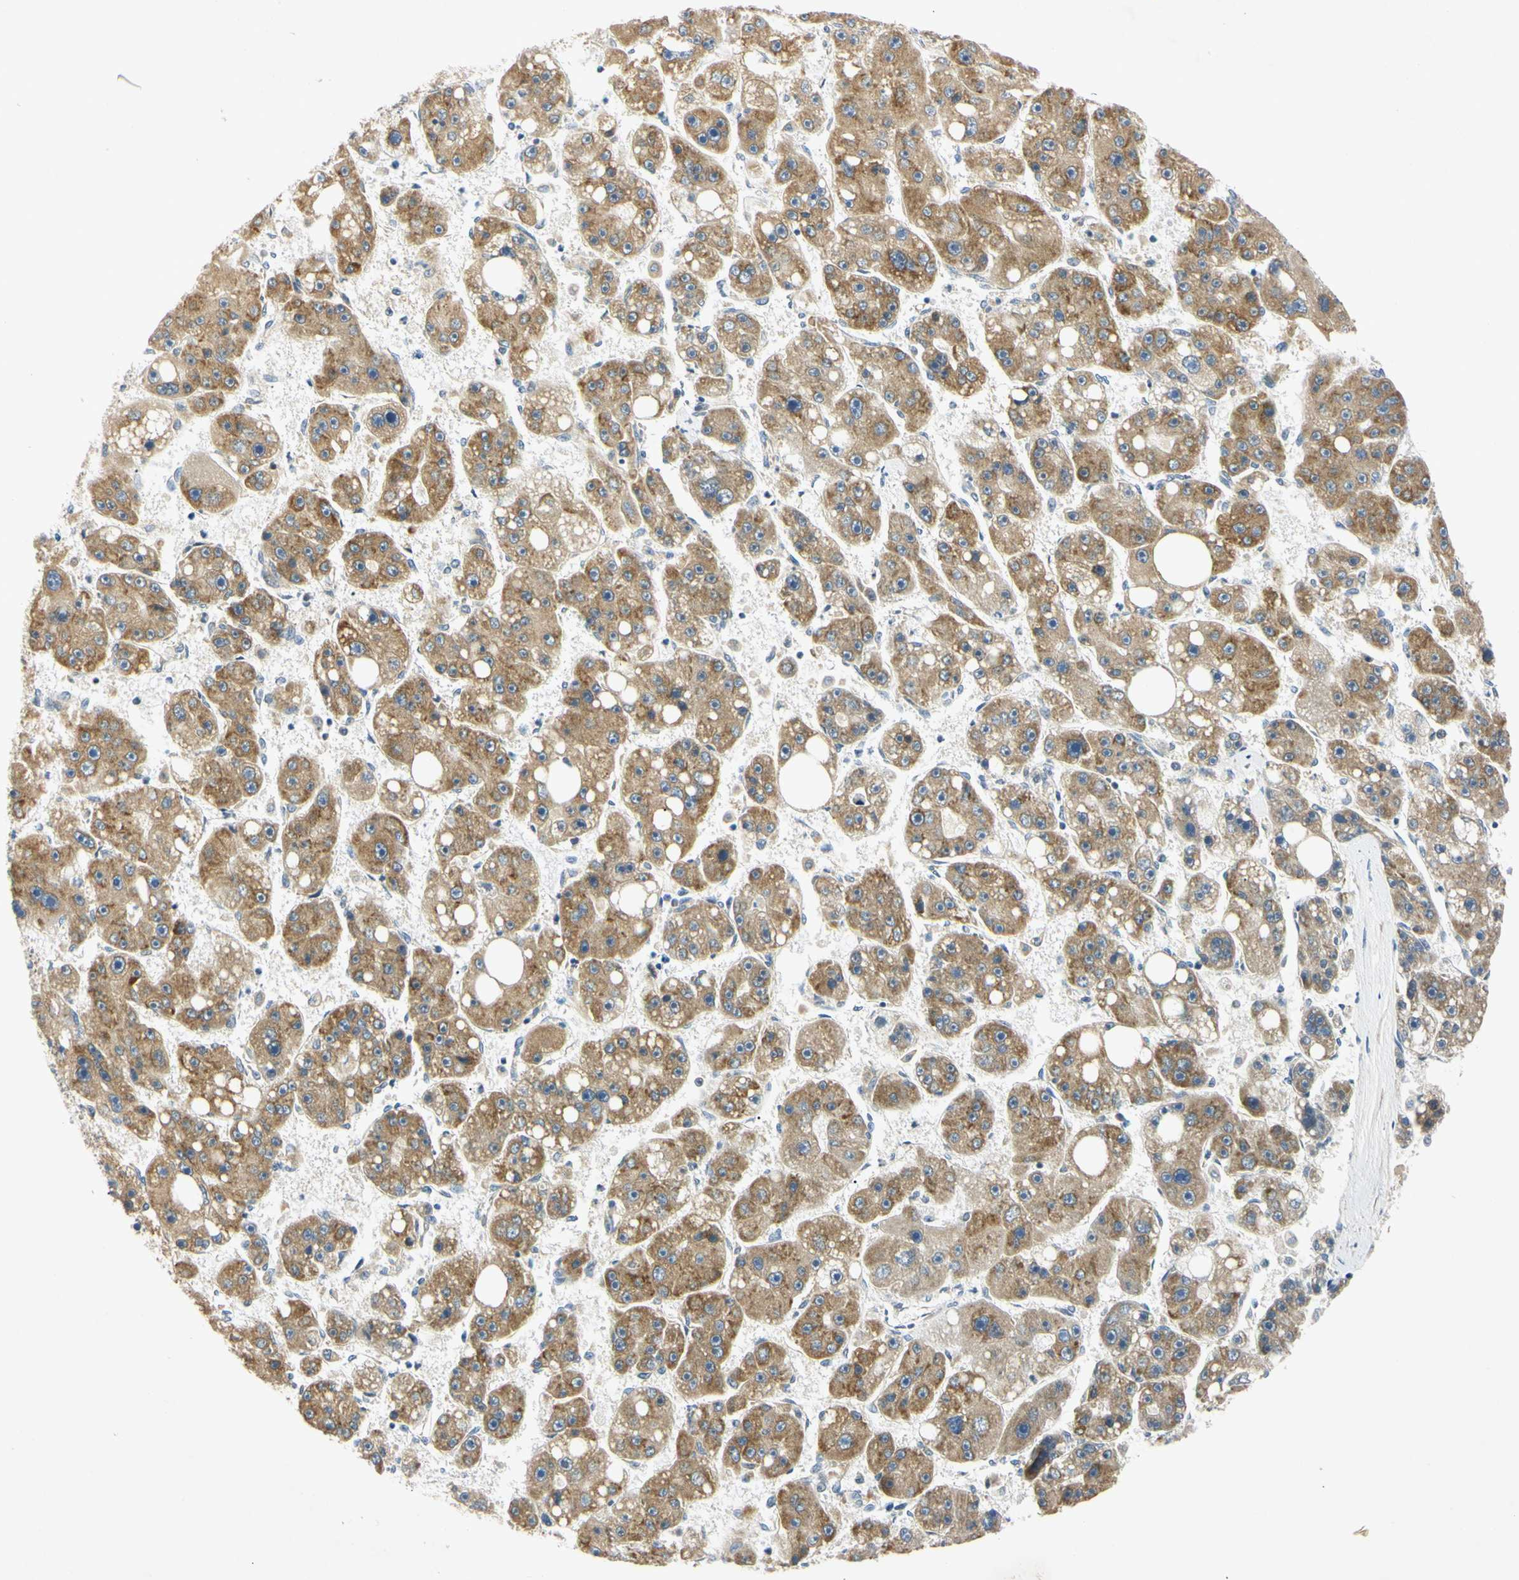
{"staining": {"intensity": "moderate", "quantity": ">75%", "location": "cytoplasmic/membranous"}, "tissue": "liver cancer", "cell_type": "Tumor cells", "image_type": "cancer", "snomed": [{"axis": "morphology", "description": "Carcinoma, Hepatocellular, NOS"}, {"axis": "topography", "description": "Liver"}], "caption": "Moderate cytoplasmic/membranous positivity for a protein is identified in about >75% of tumor cells of liver cancer (hepatocellular carcinoma) using immunohistochemistry.", "gene": "DNAJB12", "patient": {"sex": "female", "age": 61}}